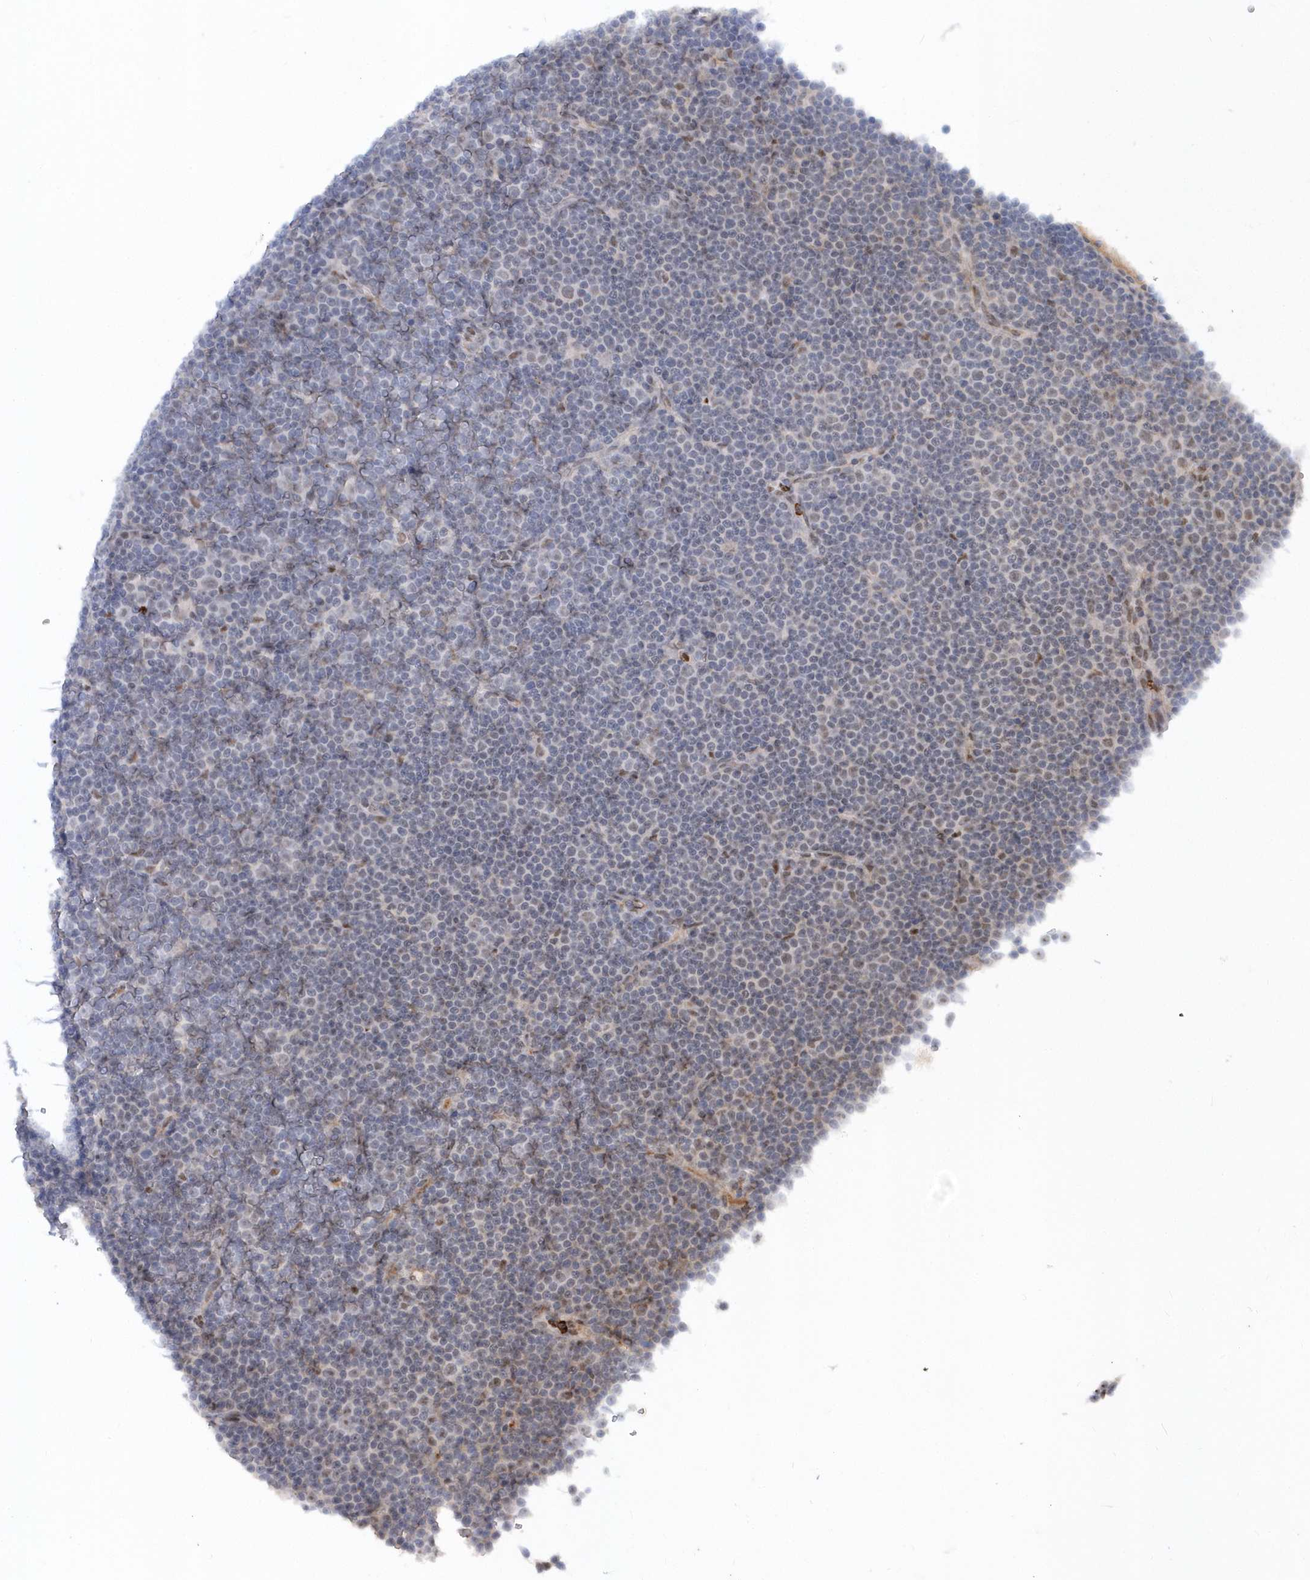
{"staining": {"intensity": "negative", "quantity": "none", "location": "none"}, "tissue": "lymphoma", "cell_type": "Tumor cells", "image_type": "cancer", "snomed": [{"axis": "morphology", "description": "Malignant lymphoma, non-Hodgkin's type, Low grade"}, {"axis": "topography", "description": "Lymph node"}], "caption": "High magnification brightfield microscopy of lymphoma stained with DAB (3,3'-diaminobenzidine) (brown) and counterstained with hematoxylin (blue): tumor cells show no significant staining. The staining was performed using DAB (3,3'-diaminobenzidine) to visualize the protein expression in brown, while the nuclei were stained in blue with hematoxylin (Magnification: 20x).", "gene": "ASCL4", "patient": {"sex": "female", "age": 67}}